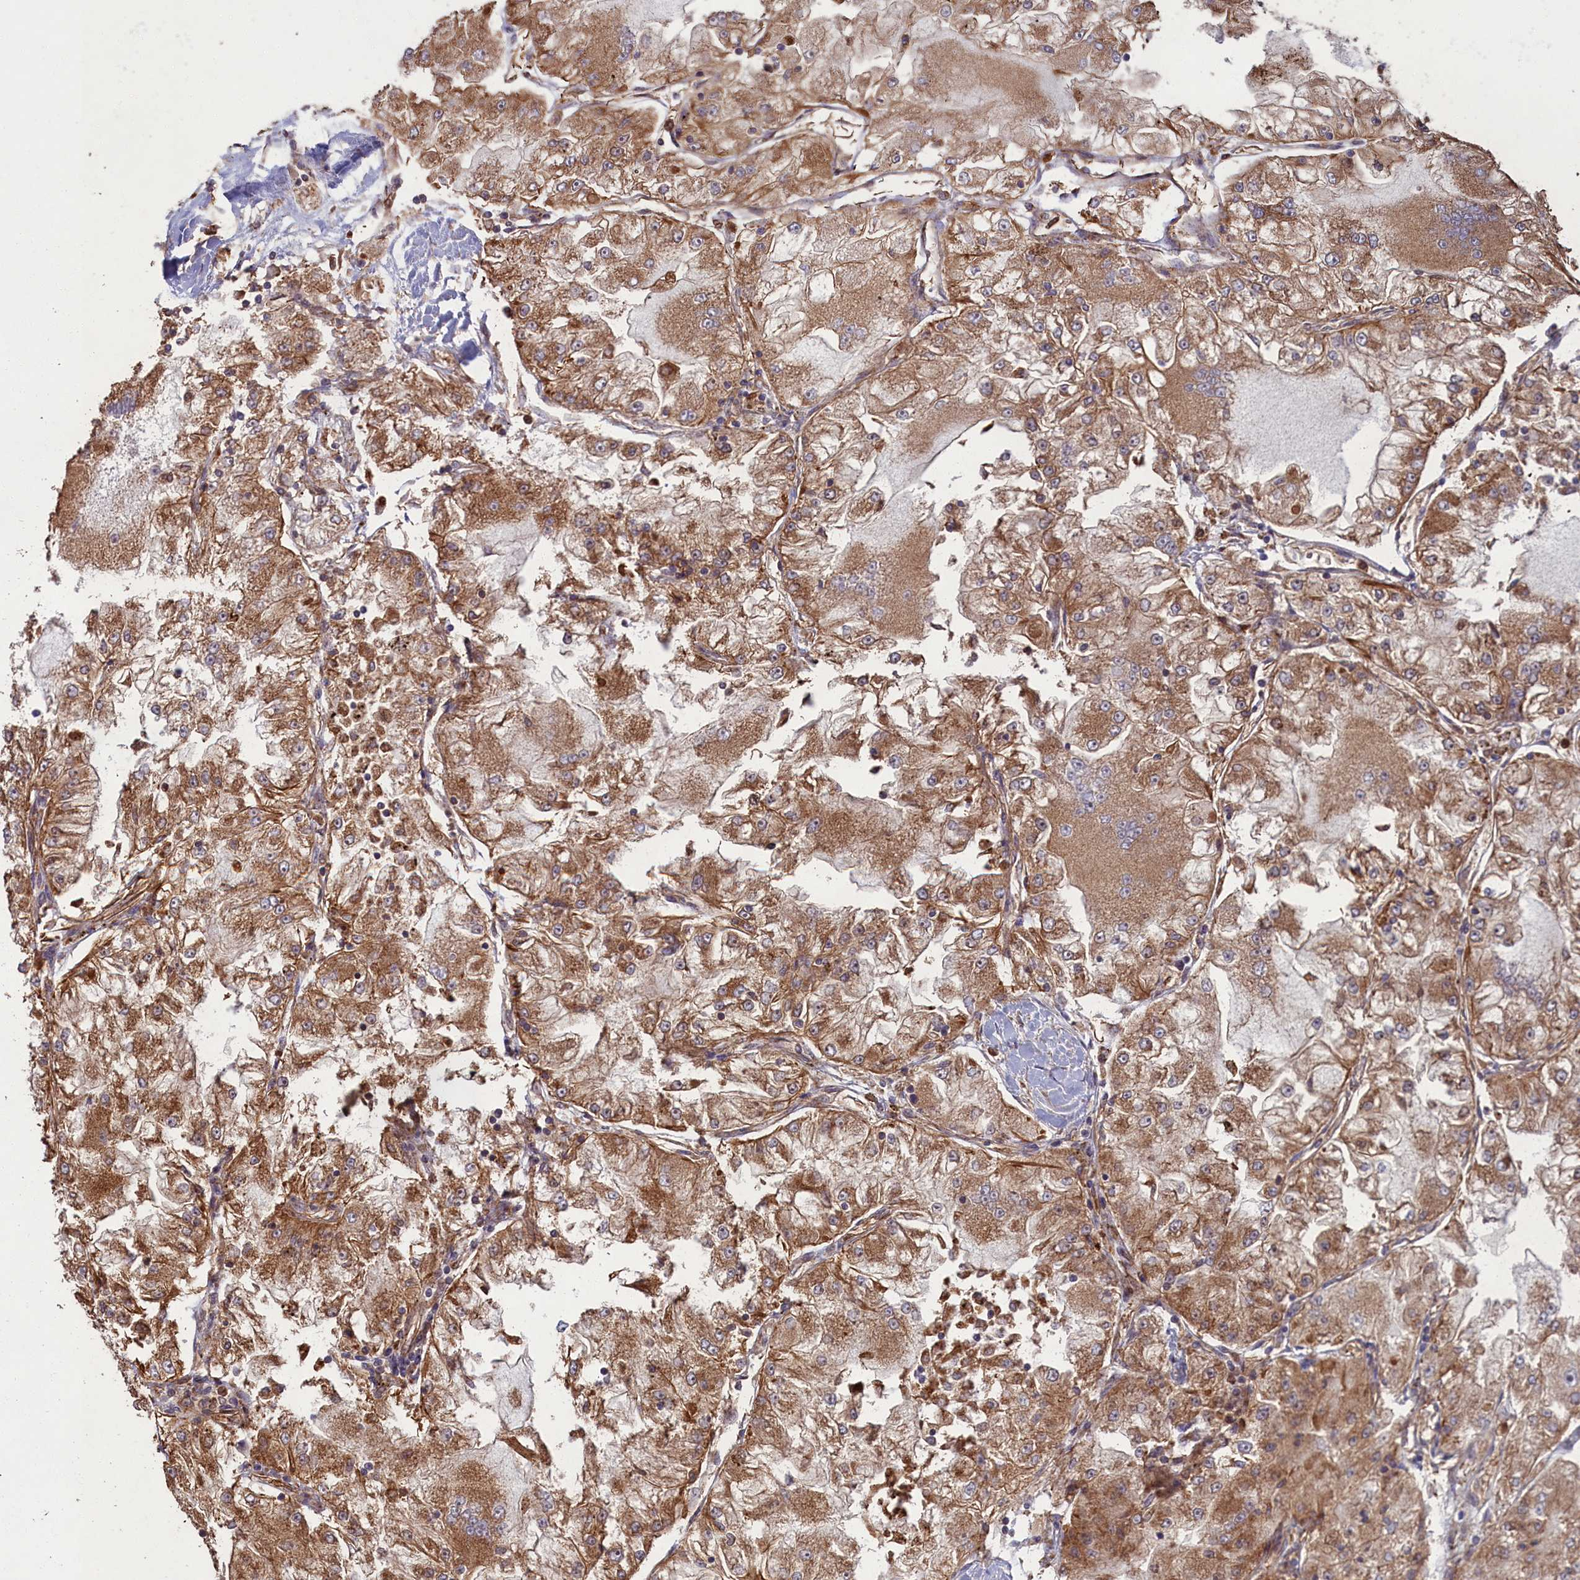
{"staining": {"intensity": "moderate", "quantity": ">75%", "location": "cytoplasmic/membranous"}, "tissue": "renal cancer", "cell_type": "Tumor cells", "image_type": "cancer", "snomed": [{"axis": "morphology", "description": "Adenocarcinoma, NOS"}, {"axis": "topography", "description": "Kidney"}], "caption": "There is medium levels of moderate cytoplasmic/membranous expression in tumor cells of adenocarcinoma (renal), as demonstrated by immunohistochemical staining (brown color).", "gene": "CCDC124", "patient": {"sex": "female", "age": 72}}